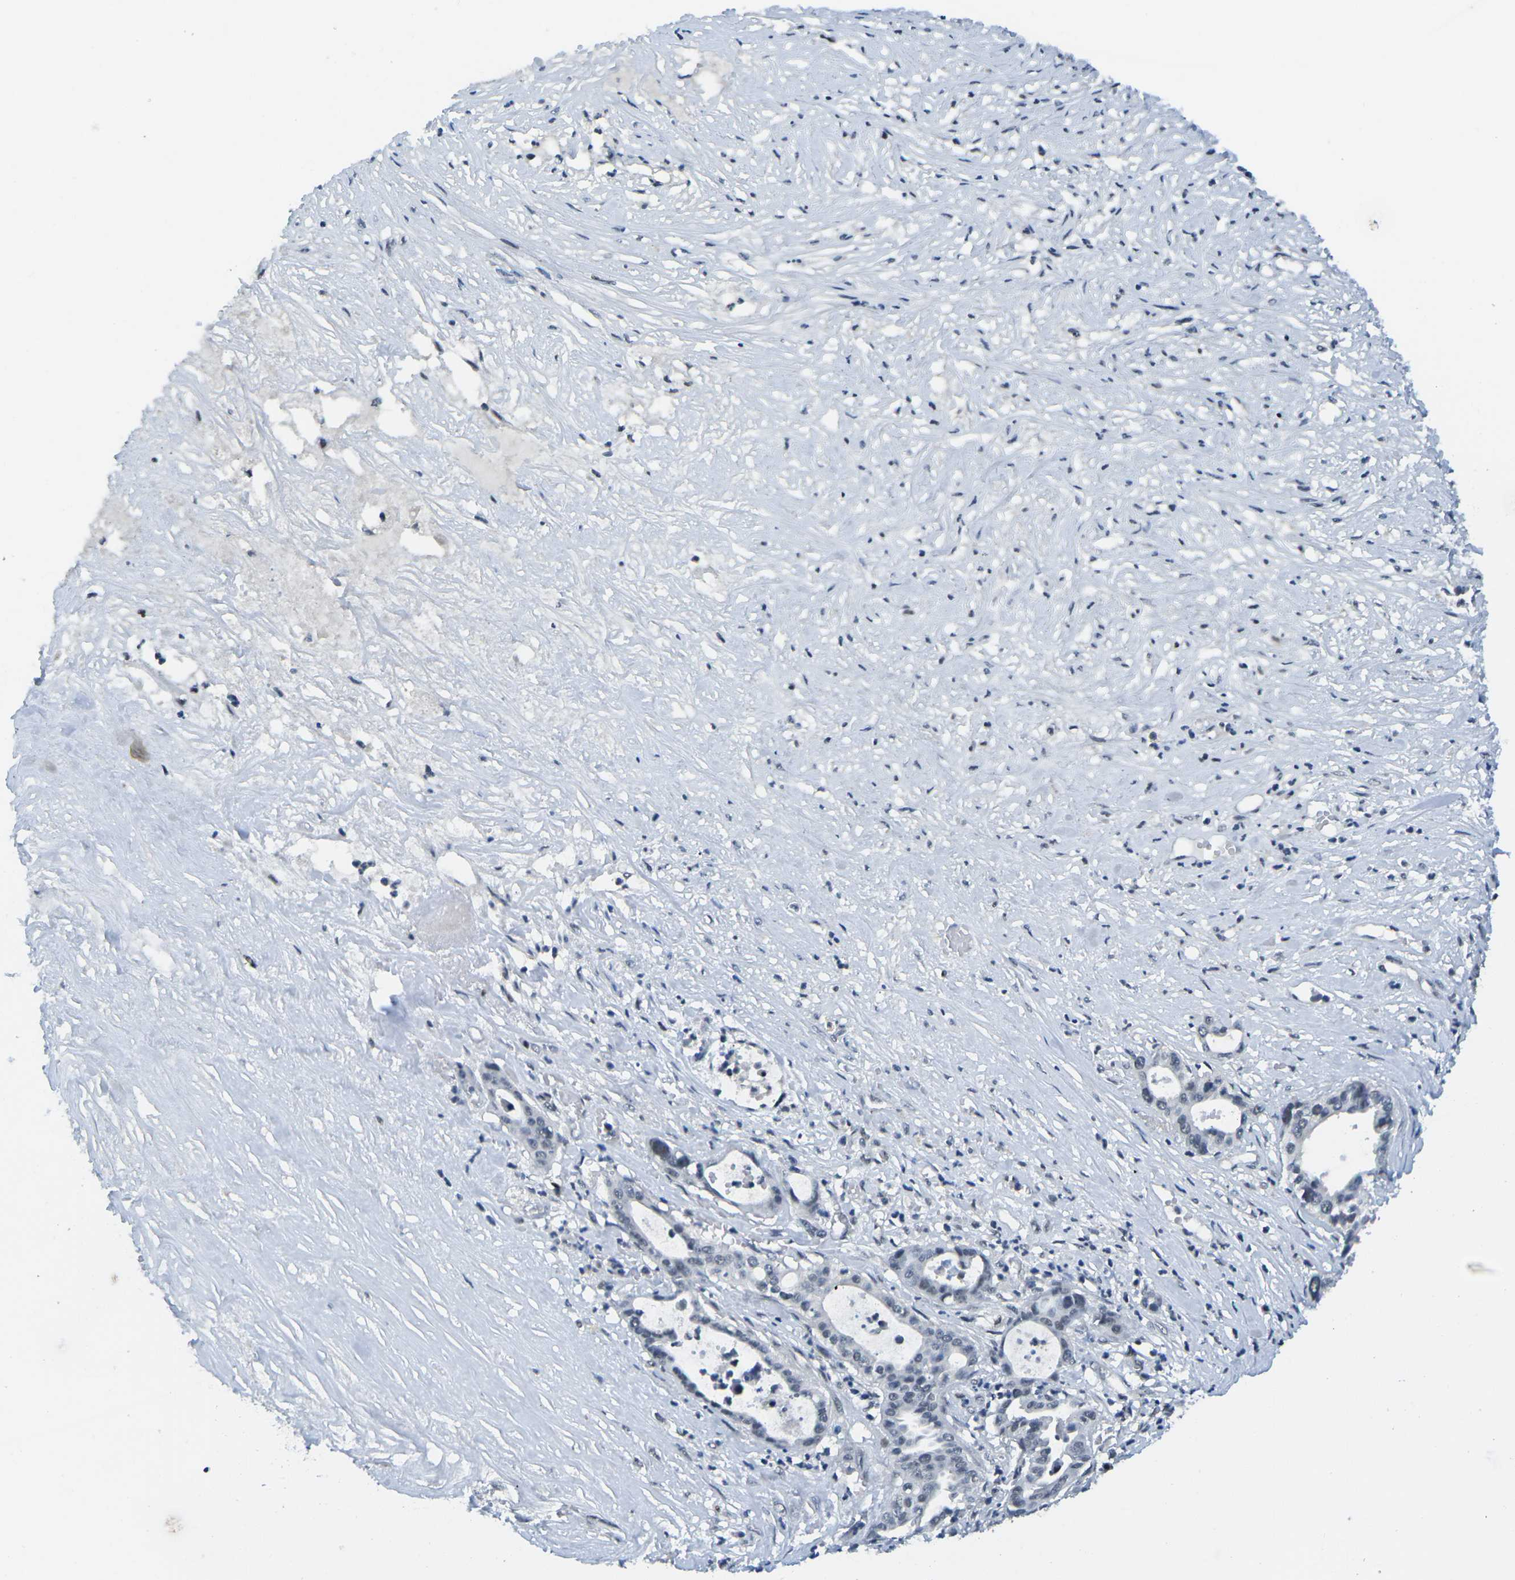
{"staining": {"intensity": "weak", "quantity": "<25%", "location": "nuclear"}, "tissue": "liver cancer", "cell_type": "Tumor cells", "image_type": "cancer", "snomed": [{"axis": "morphology", "description": "Cholangiocarcinoma"}, {"axis": "topography", "description": "Liver"}], "caption": "Immunohistochemical staining of human liver cholangiocarcinoma exhibits no significant staining in tumor cells.", "gene": "PRPF8", "patient": {"sex": "female", "age": 61}}